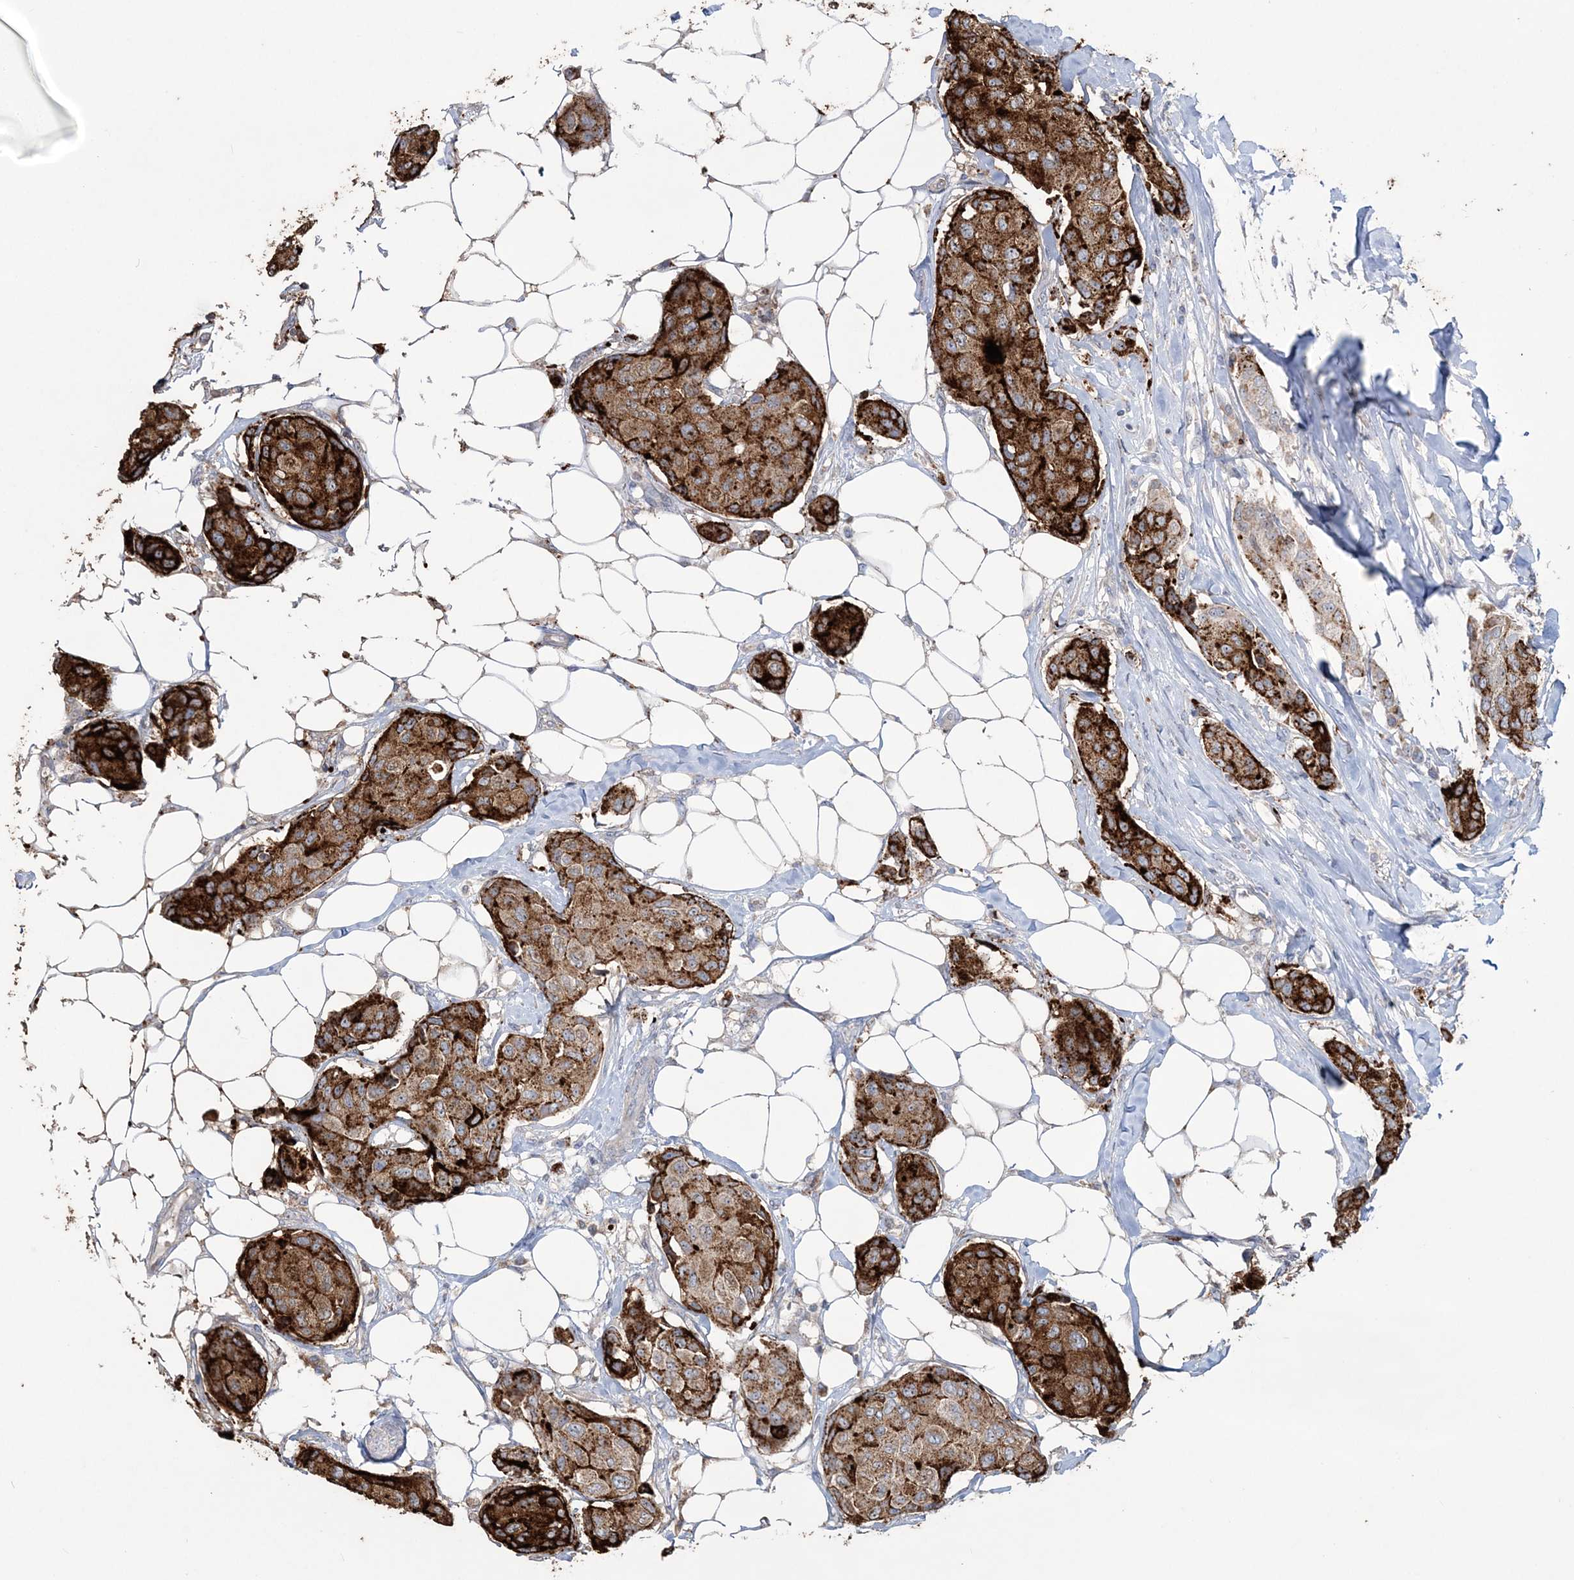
{"staining": {"intensity": "strong", "quantity": "25%-75%", "location": "cytoplasmic/membranous"}, "tissue": "breast cancer", "cell_type": "Tumor cells", "image_type": "cancer", "snomed": [{"axis": "morphology", "description": "Duct carcinoma"}, {"axis": "topography", "description": "Breast"}], "caption": "Human breast cancer (infiltrating ductal carcinoma) stained for a protein (brown) displays strong cytoplasmic/membranous positive staining in approximately 25%-75% of tumor cells.", "gene": "SFMBT2", "patient": {"sex": "female", "age": 80}}